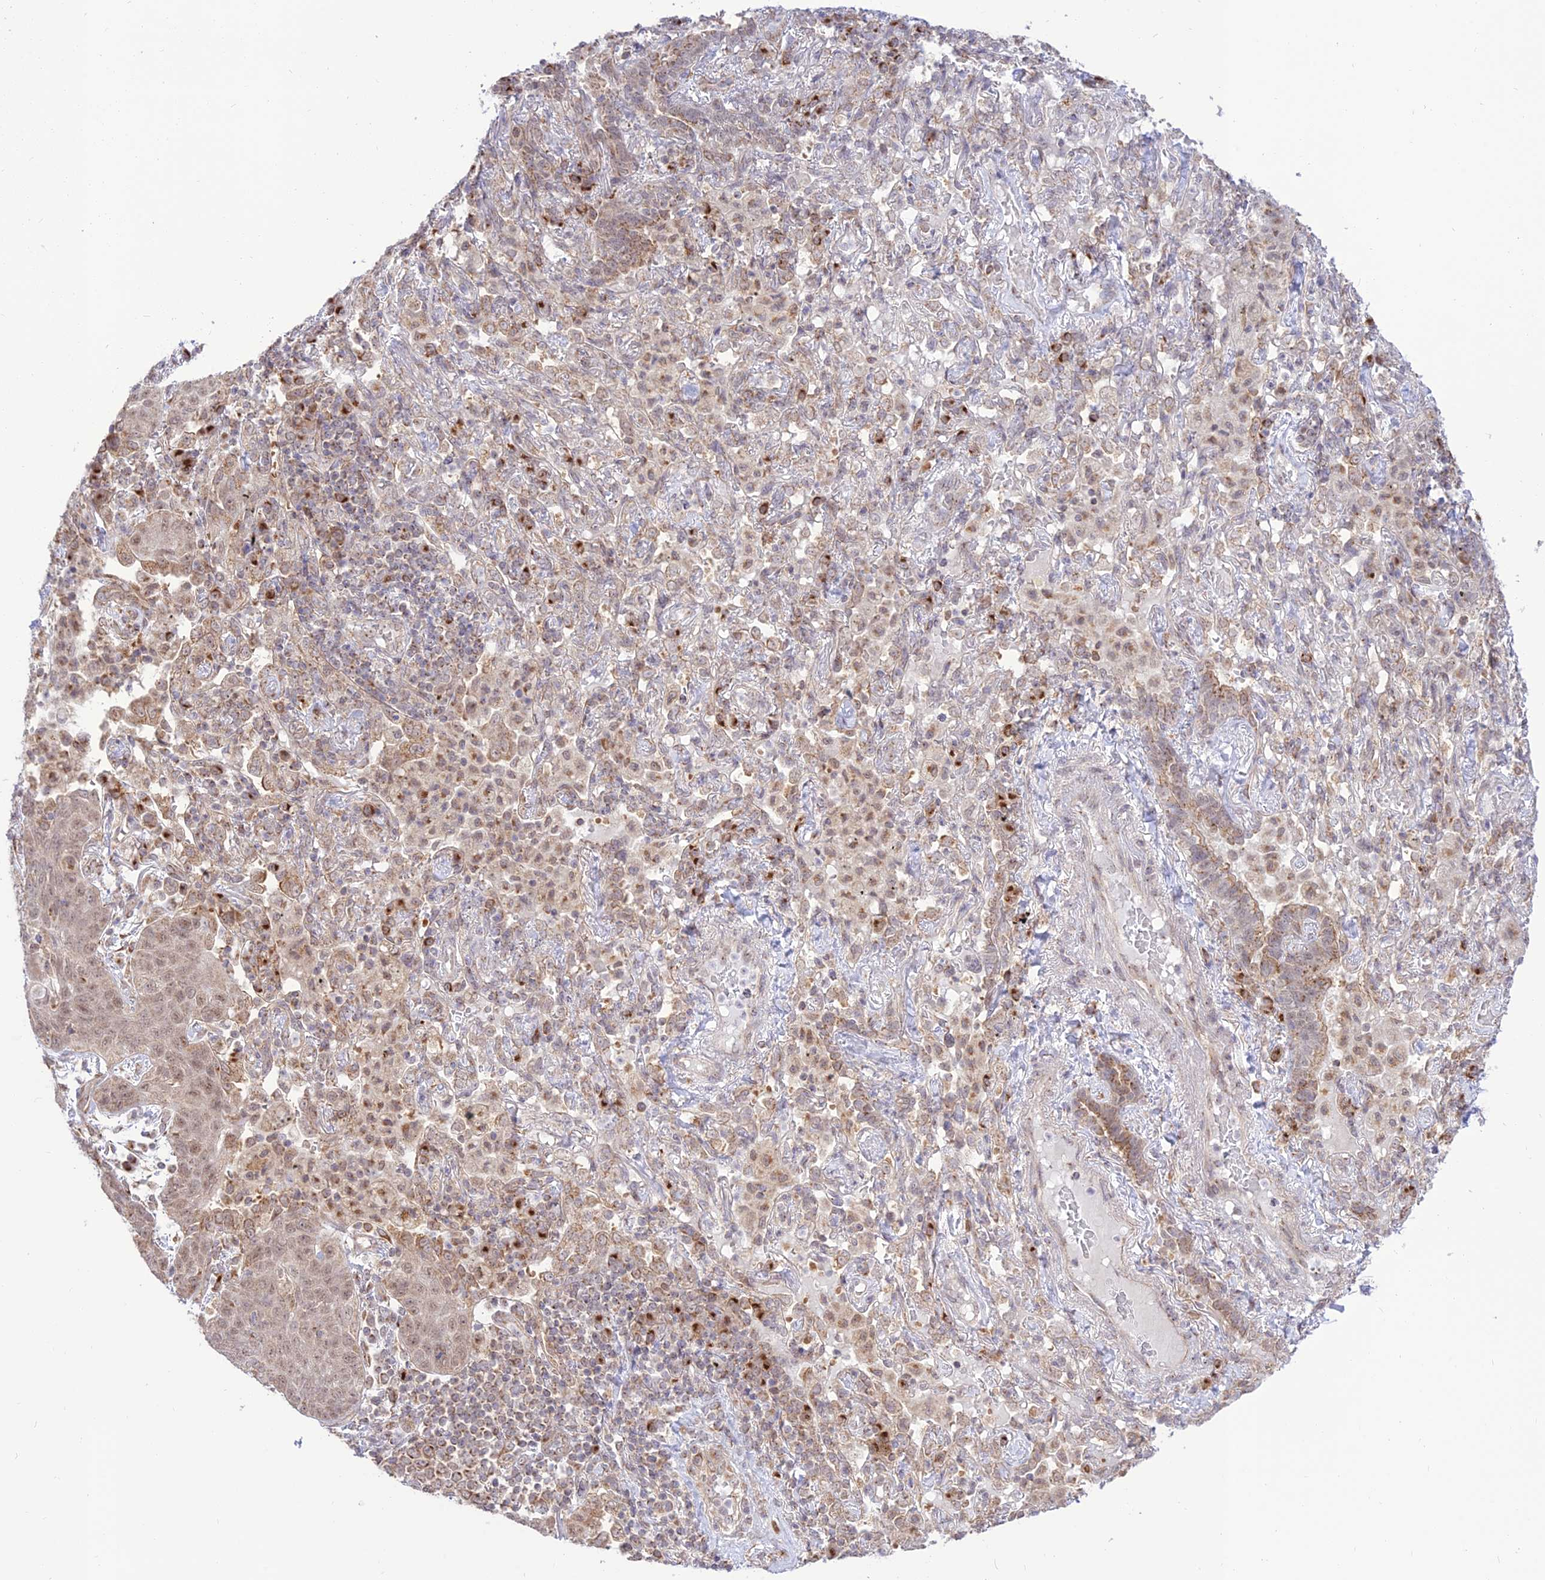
{"staining": {"intensity": "moderate", "quantity": "<25%", "location": "cytoplasmic/membranous"}, "tissue": "lung cancer", "cell_type": "Tumor cells", "image_type": "cancer", "snomed": [{"axis": "morphology", "description": "Squamous cell carcinoma, NOS"}, {"axis": "topography", "description": "Lung"}], "caption": "IHC (DAB (3,3'-diaminobenzidine)) staining of human lung cancer demonstrates moderate cytoplasmic/membranous protein staining in about <25% of tumor cells. (Brightfield microscopy of DAB IHC at high magnification).", "gene": "GOLGA3", "patient": {"sex": "female", "age": 70}}